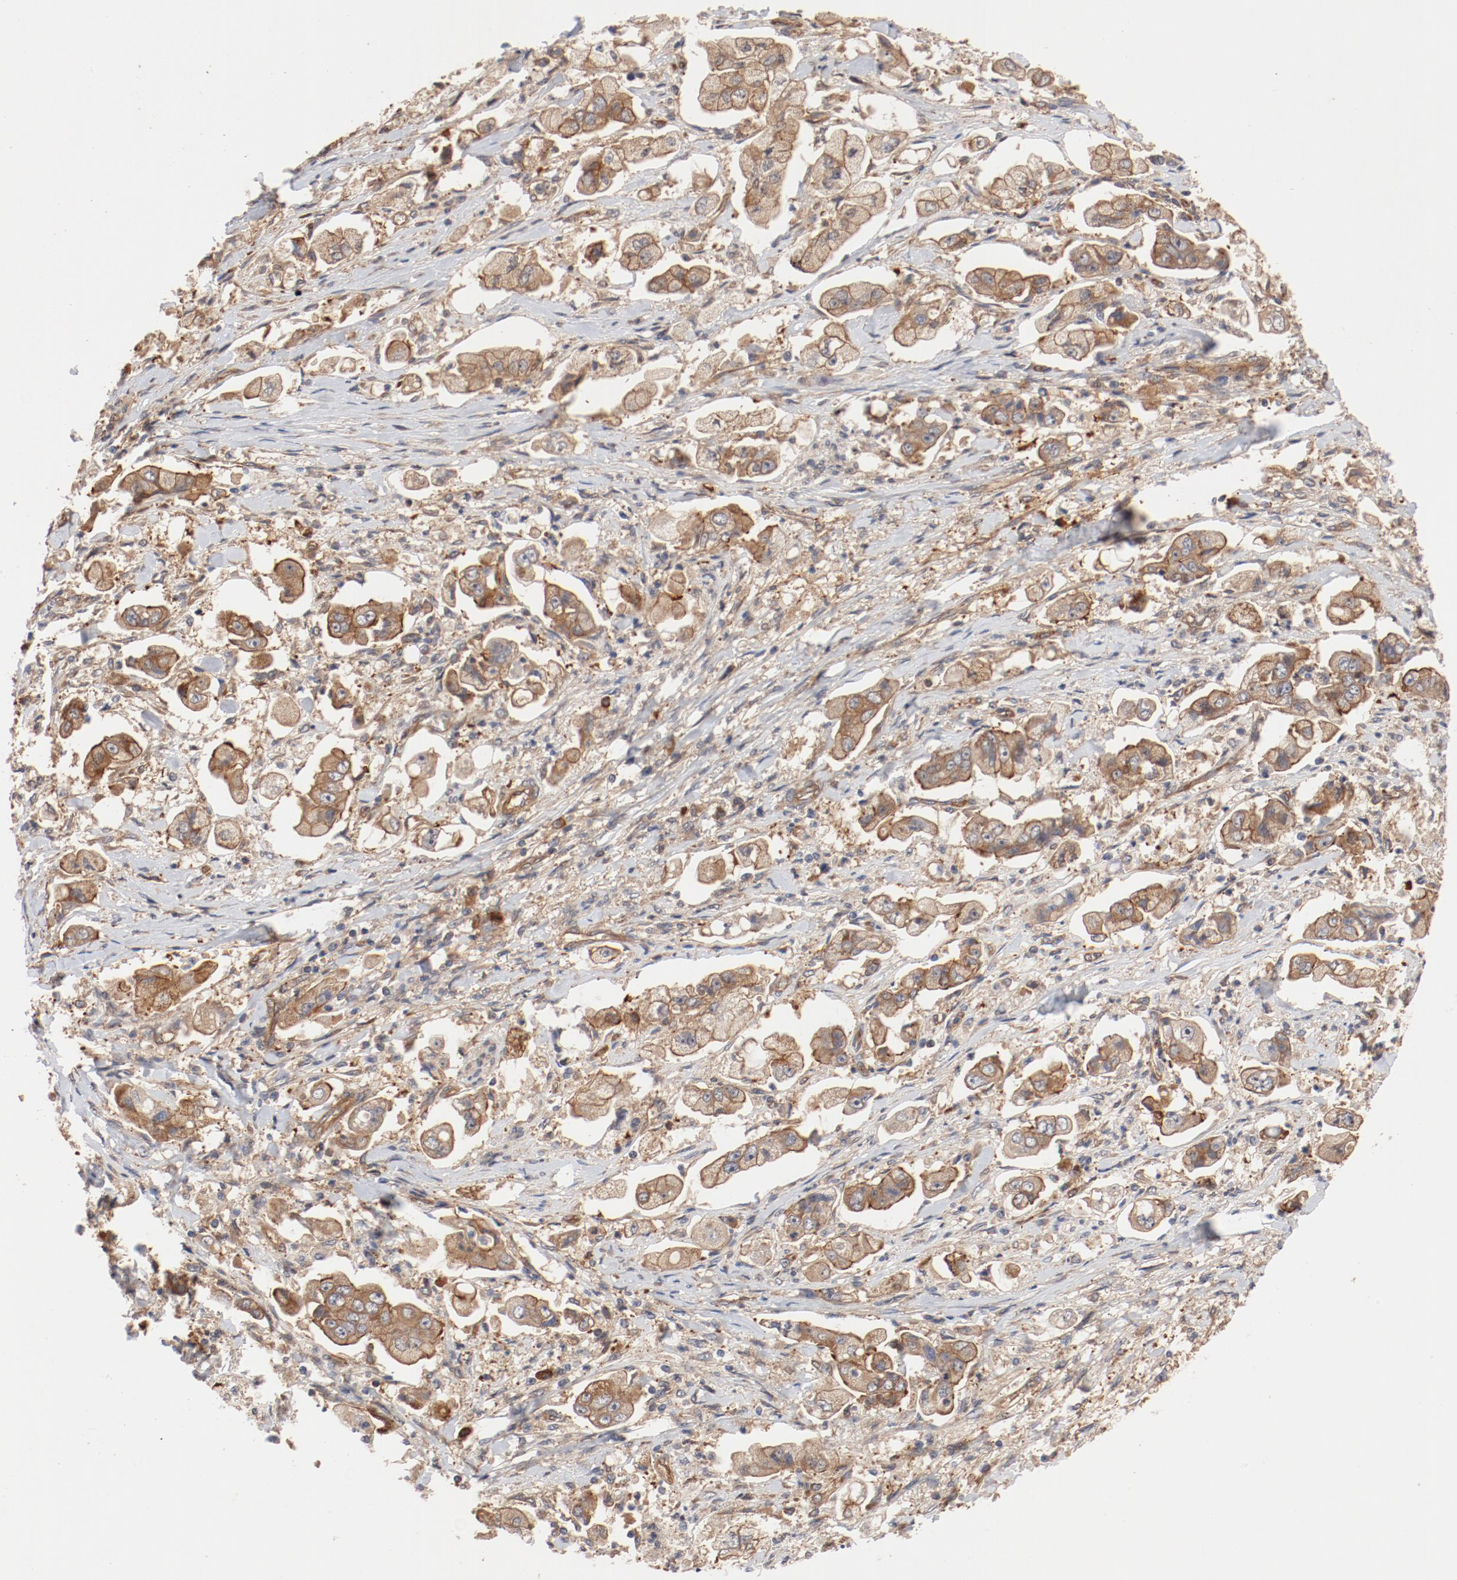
{"staining": {"intensity": "moderate", "quantity": ">75%", "location": "cytoplasmic/membranous"}, "tissue": "stomach cancer", "cell_type": "Tumor cells", "image_type": "cancer", "snomed": [{"axis": "morphology", "description": "Adenocarcinoma, NOS"}, {"axis": "topography", "description": "Stomach"}], "caption": "The immunohistochemical stain labels moderate cytoplasmic/membranous expression in tumor cells of stomach cancer (adenocarcinoma) tissue.", "gene": "PITPNM2", "patient": {"sex": "male", "age": 62}}